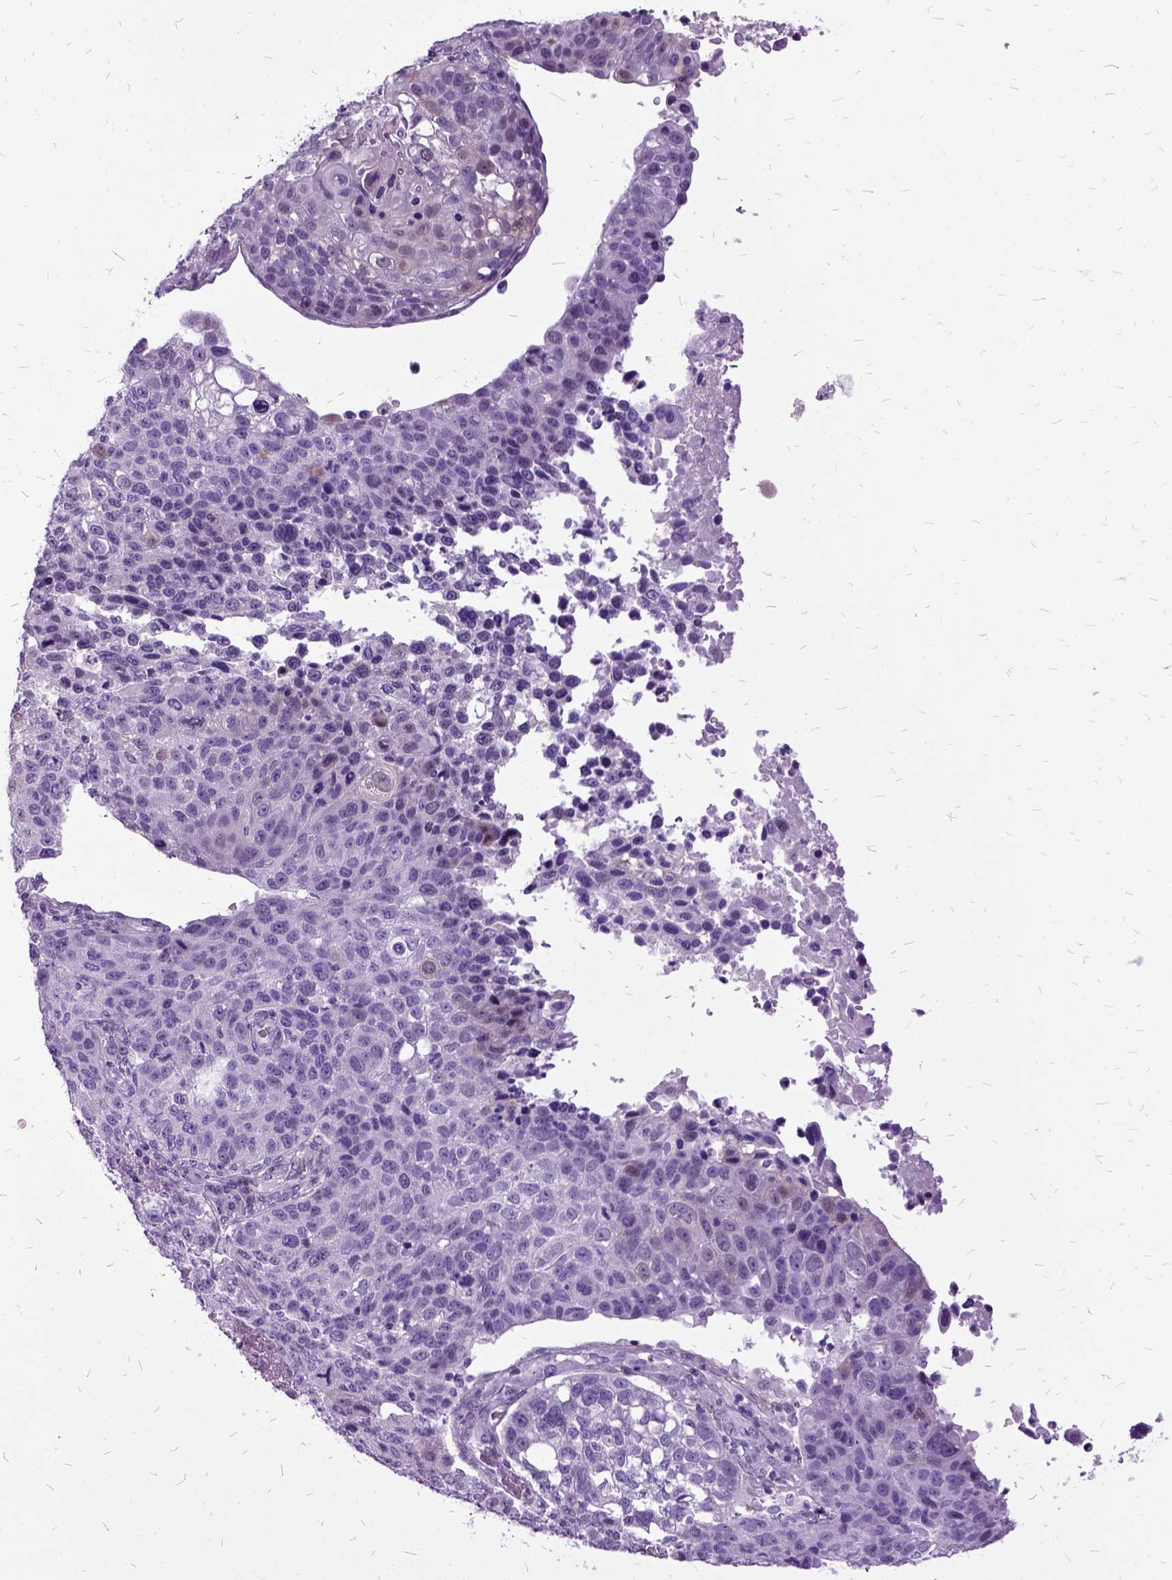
{"staining": {"intensity": "negative", "quantity": "none", "location": "none"}, "tissue": "lung cancer", "cell_type": "Tumor cells", "image_type": "cancer", "snomed": [{"axis": "morphology", "description": "Squamous cell carcinoma, NOS"}, {"axis": "topography", "description": "Lymph node"}, {"axis": "topography", "description": "Lung"}], "caption": "Tumor cells show no significant positivity in lung squamous cell carcinoma.", "gene": "MME", "patient": {"sex": "male", "age": 61}}